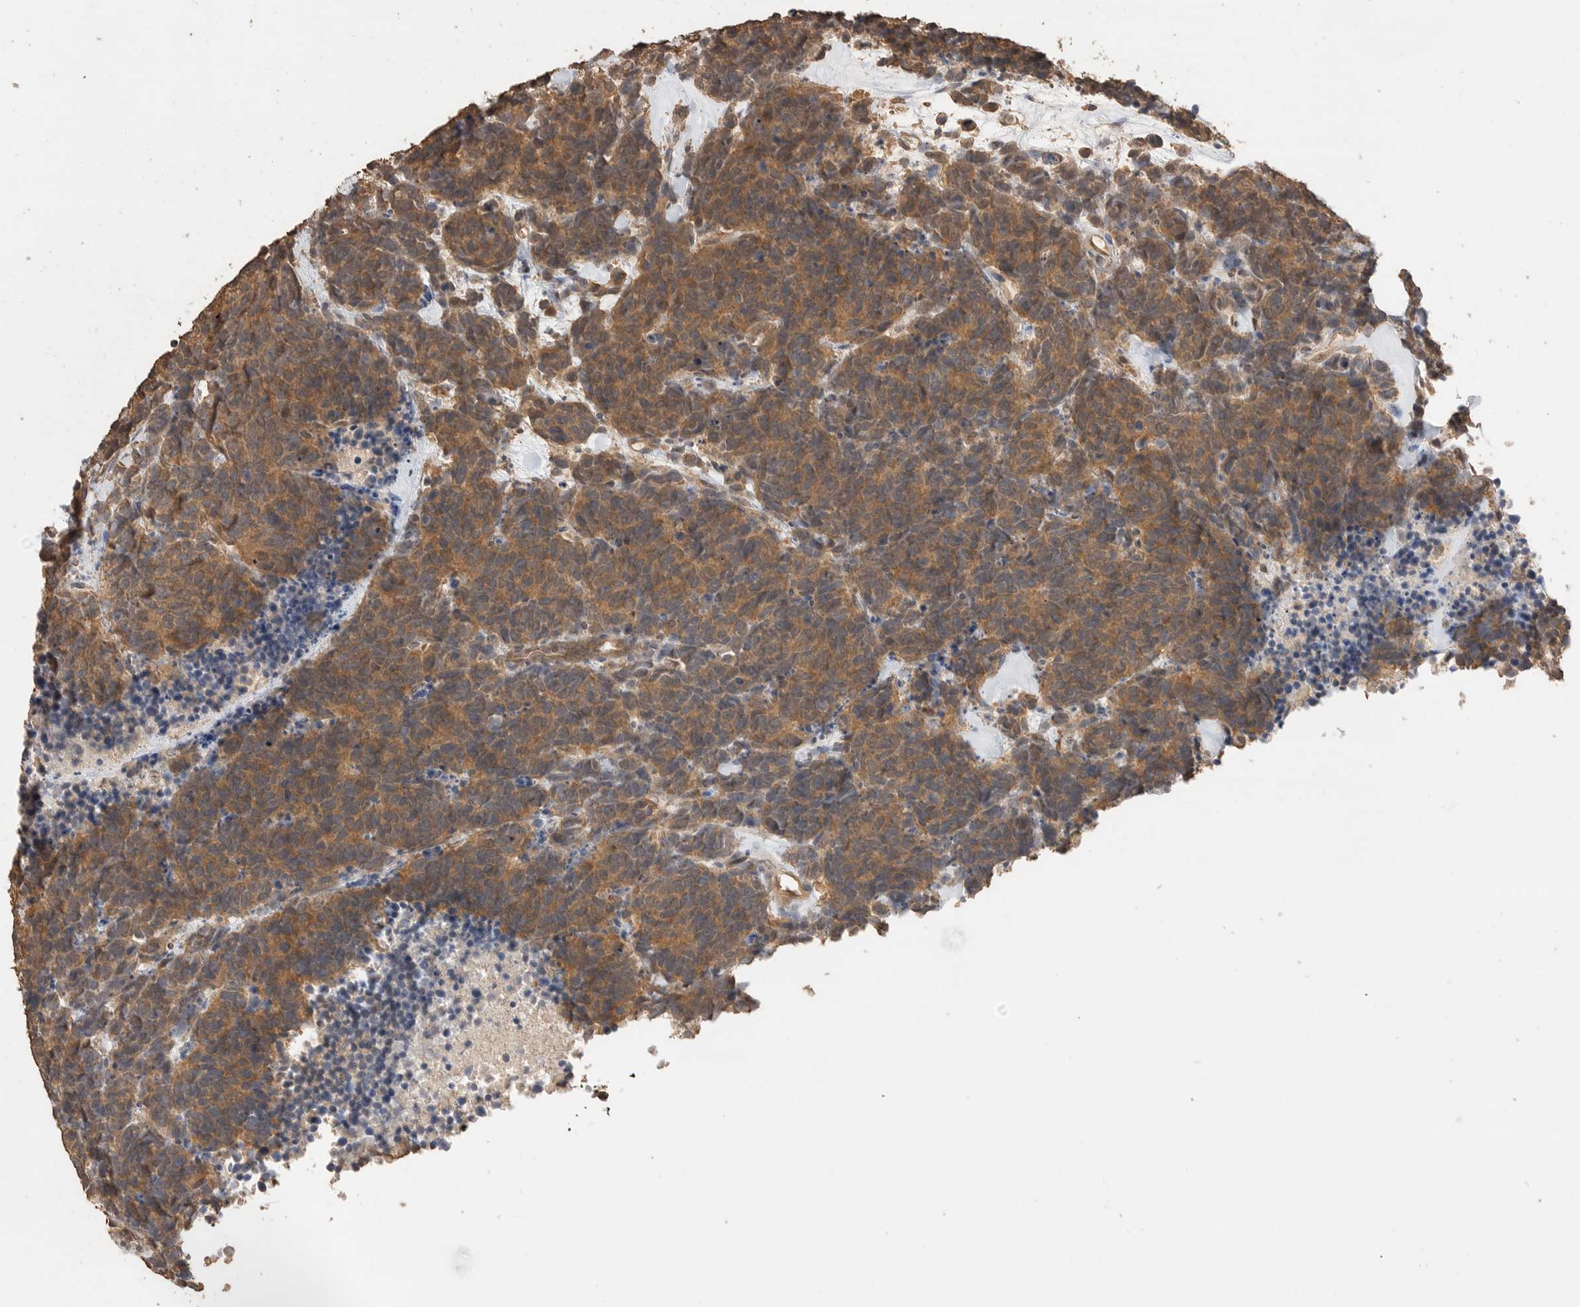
{"staining": {"intensity": "moderate", "quantity": ">75%", "location": "cytoplasmic/membranous"}, "tissue": "carcinoid", "cell_type": "Tumor cells", "image_type": "cancer", "snomed": [{"axis": "morphology", "description": "Carcinoma, NOS"}, {"axis": "morphology", "description": "Carcinoid, malignant, NOS"}, {"axis": "topography", "description": "Urinary bladder"}], "caption": "Protein expression analysis of carcinoid reveals moderate cytoplasmic/membranous positivity in about >75% of tumor cells.", "gene": "MAP2K1", "patient": {"sex": "male", "age": 57}}